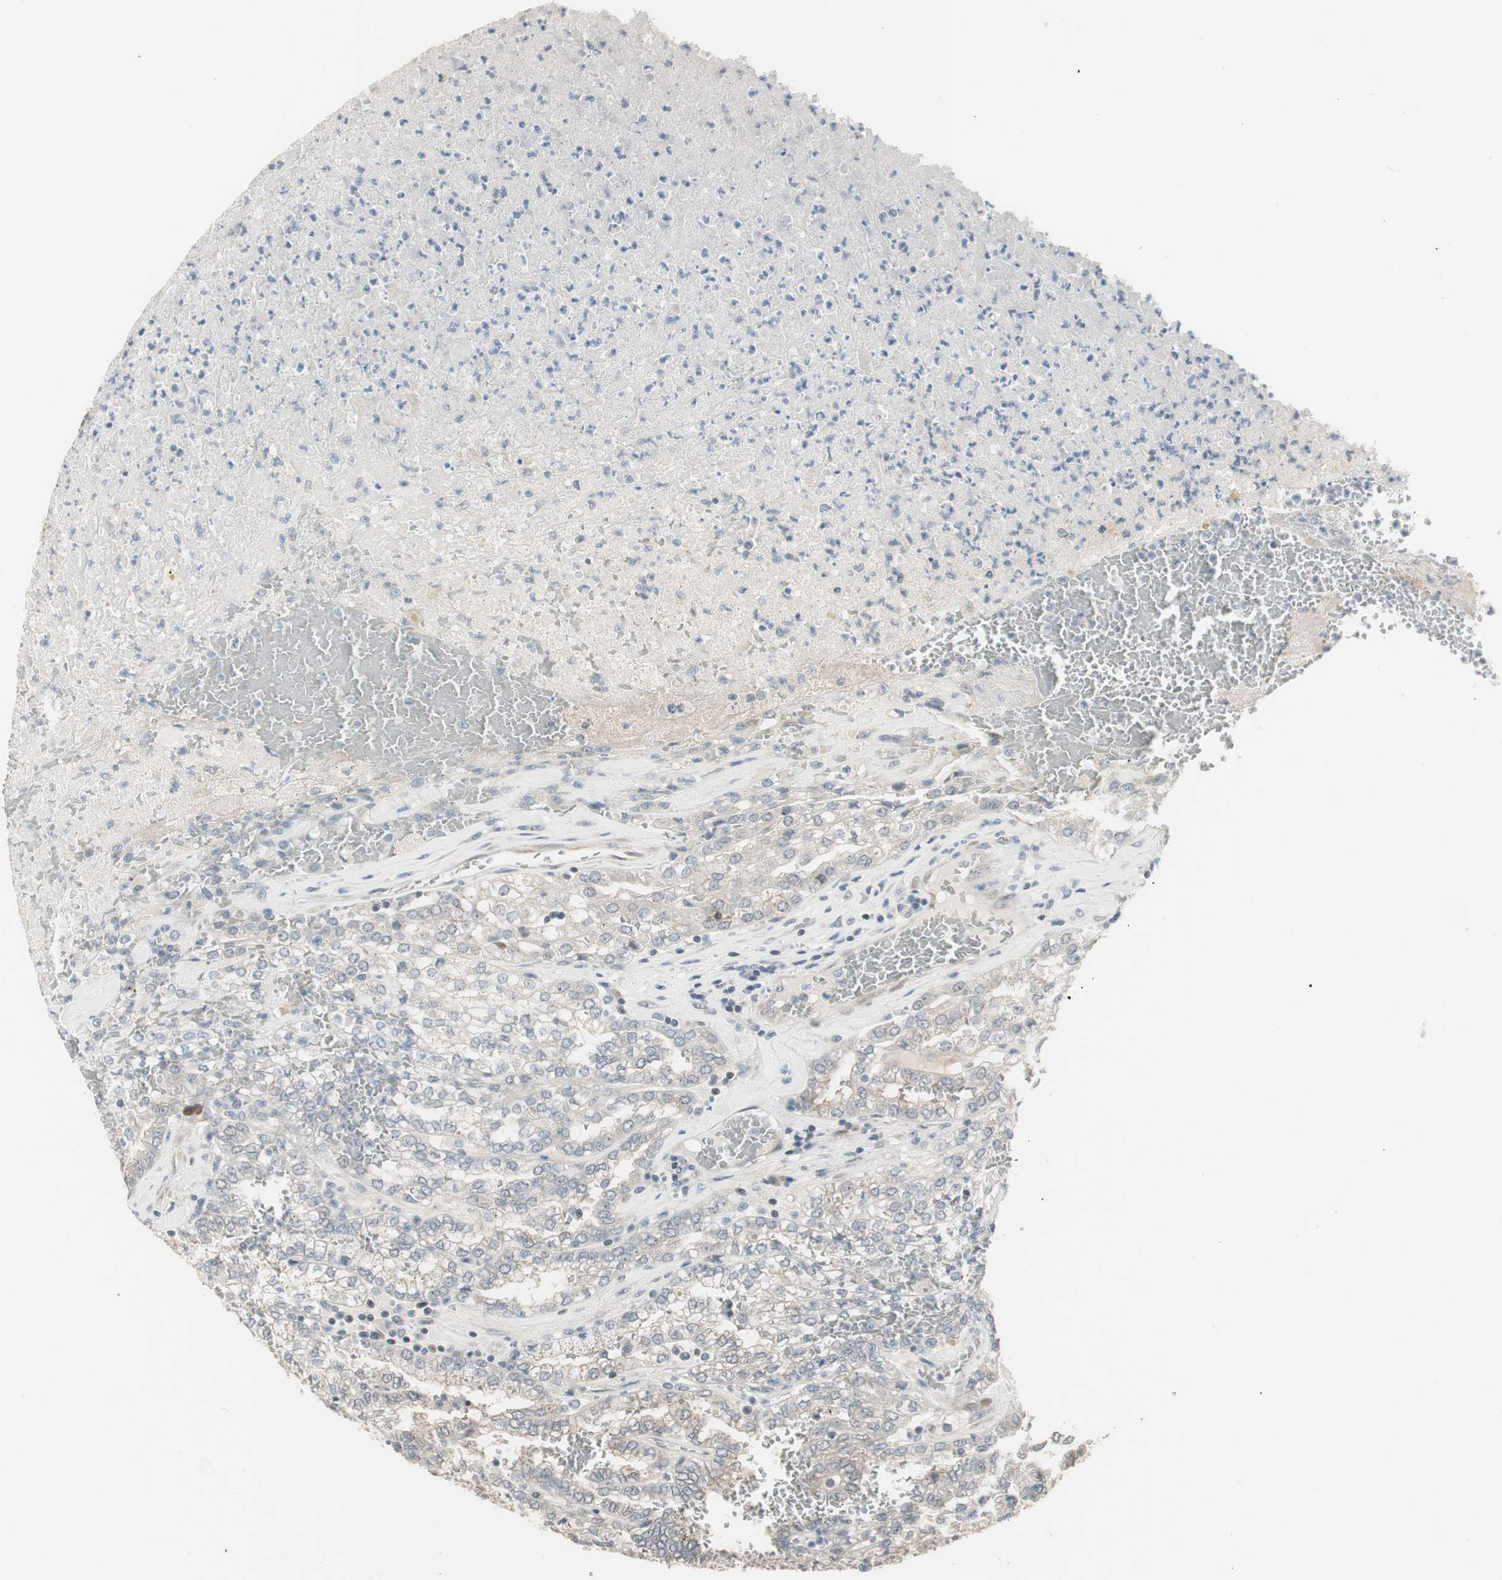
{"staining": {"intensity": "weak", "quantity": "25%-75%", "location": "cytoplasmic/membranous"}, "tissue": "renal cancer", "cell_type": "Tumor cells", "image_type": "cancer", "snomed": [{"axis": "morphology", "description": "Inflammation, NOS"}, {"axis": "morphology", "description": "Adenocarcinoma, NOS"}, {"axis": "topography", "description": "Kidney"}], "caption": "Immunohistochemistry (DAB (3,3'-diaminobenzidine)) staining of renal cancer (adenocarcinoma) shows weak cytoplasmic/membranous protein positivity in about 25%-75% of tumor cells.", "gene": "PDZK1", "patient": {"sex": "male", "age": 68}}